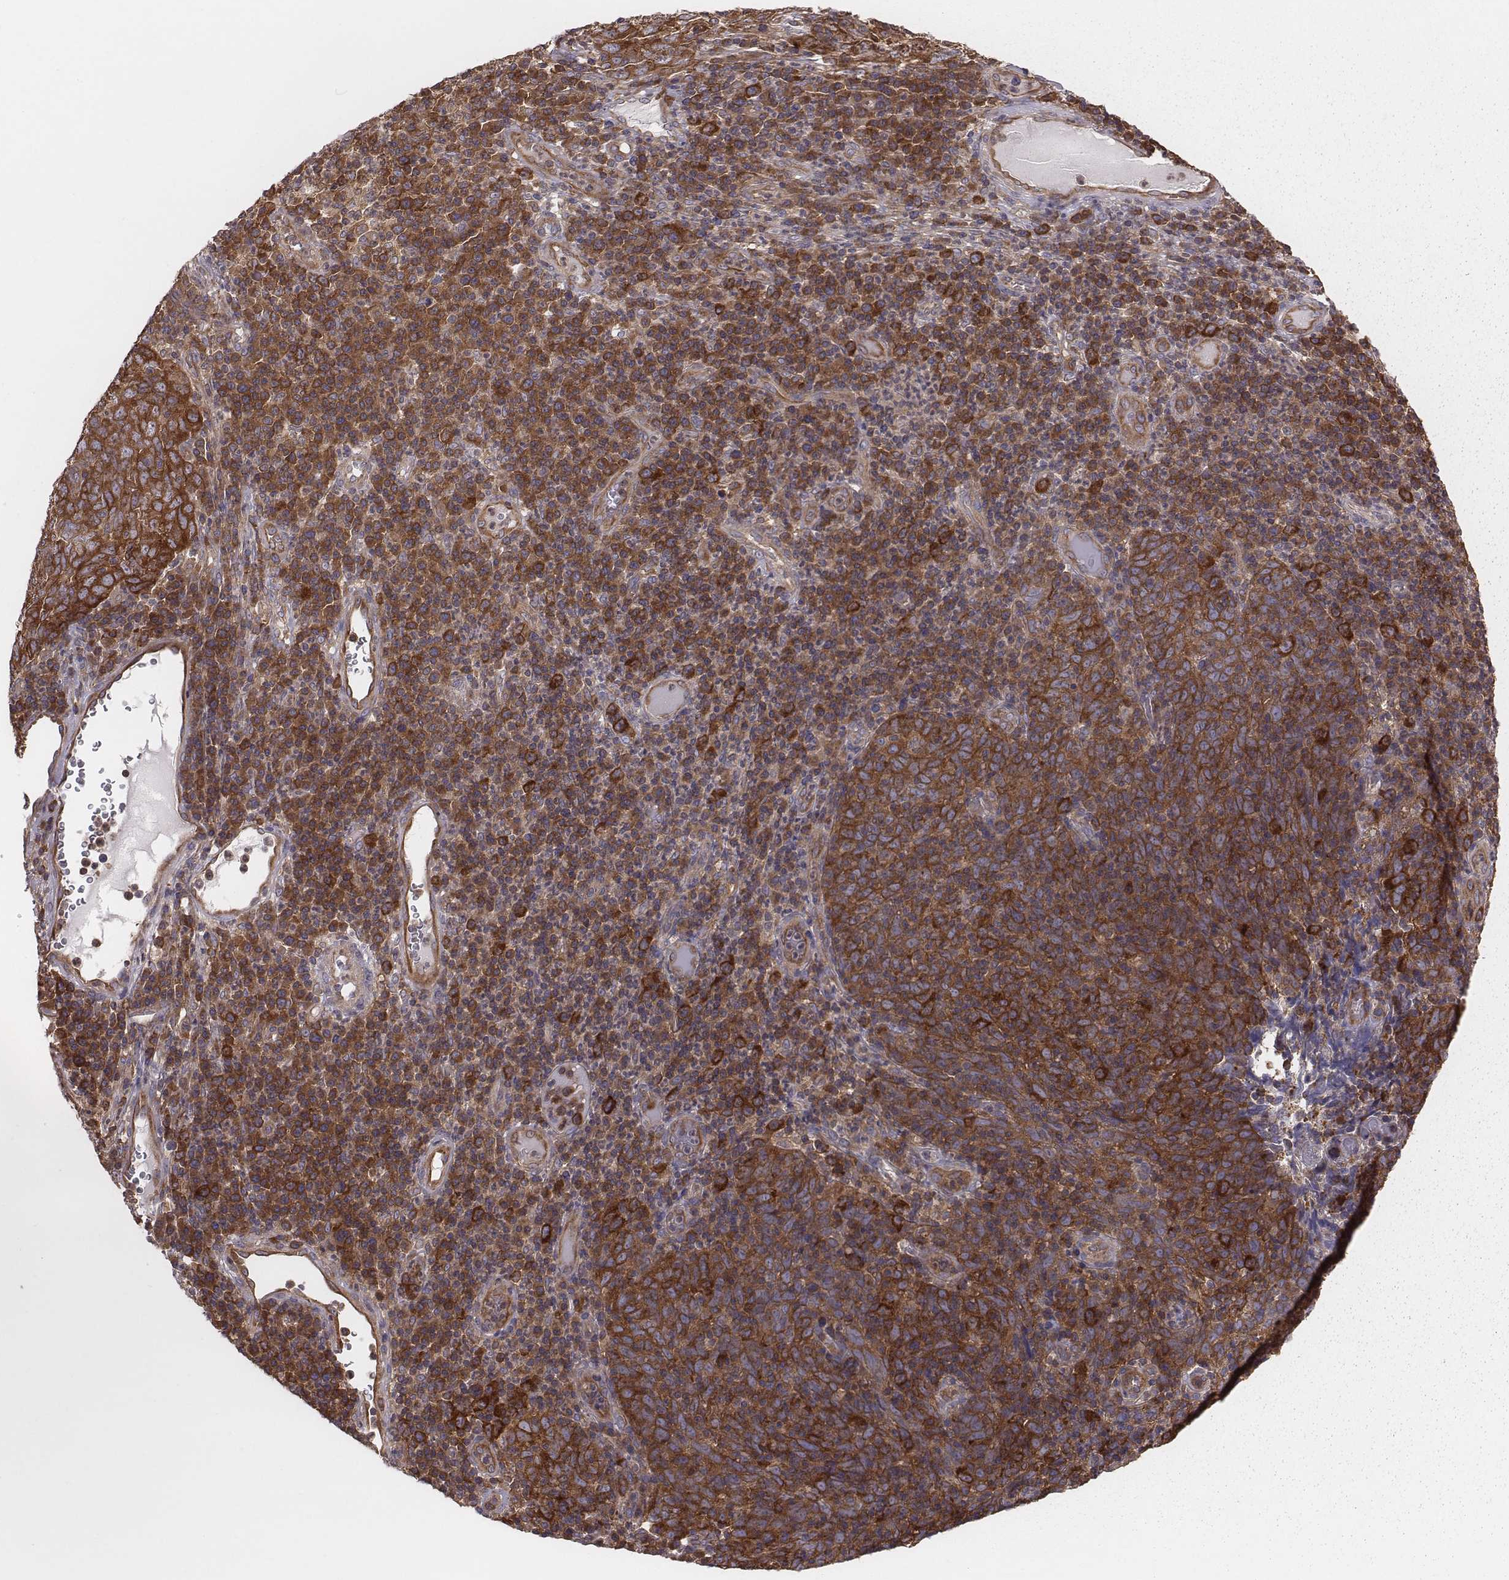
{"staining": {"intensity": "strong", "quantity": ">75%", "location": "cytoplasmic/membranous"}, "tissue": "skin cancer", "cell_type": "Tumor cells", "image_type": "cancer", "snomed": [{"axis": "morphology", "description": "Squamous cell carcinoma, NOS"}, {"axis": "topography", "description": "Skin"}, {"axis": "topography", "description": "Anal"}], "caption": "Brown immunohistochemical staining in squamous cell carcinoma (skin) demonstrates strong cytoplasmic/membranous expression in approximately >75% of tumor cells.", "gene": "CAD", "patient": {"sex": "female", "age": 51}}